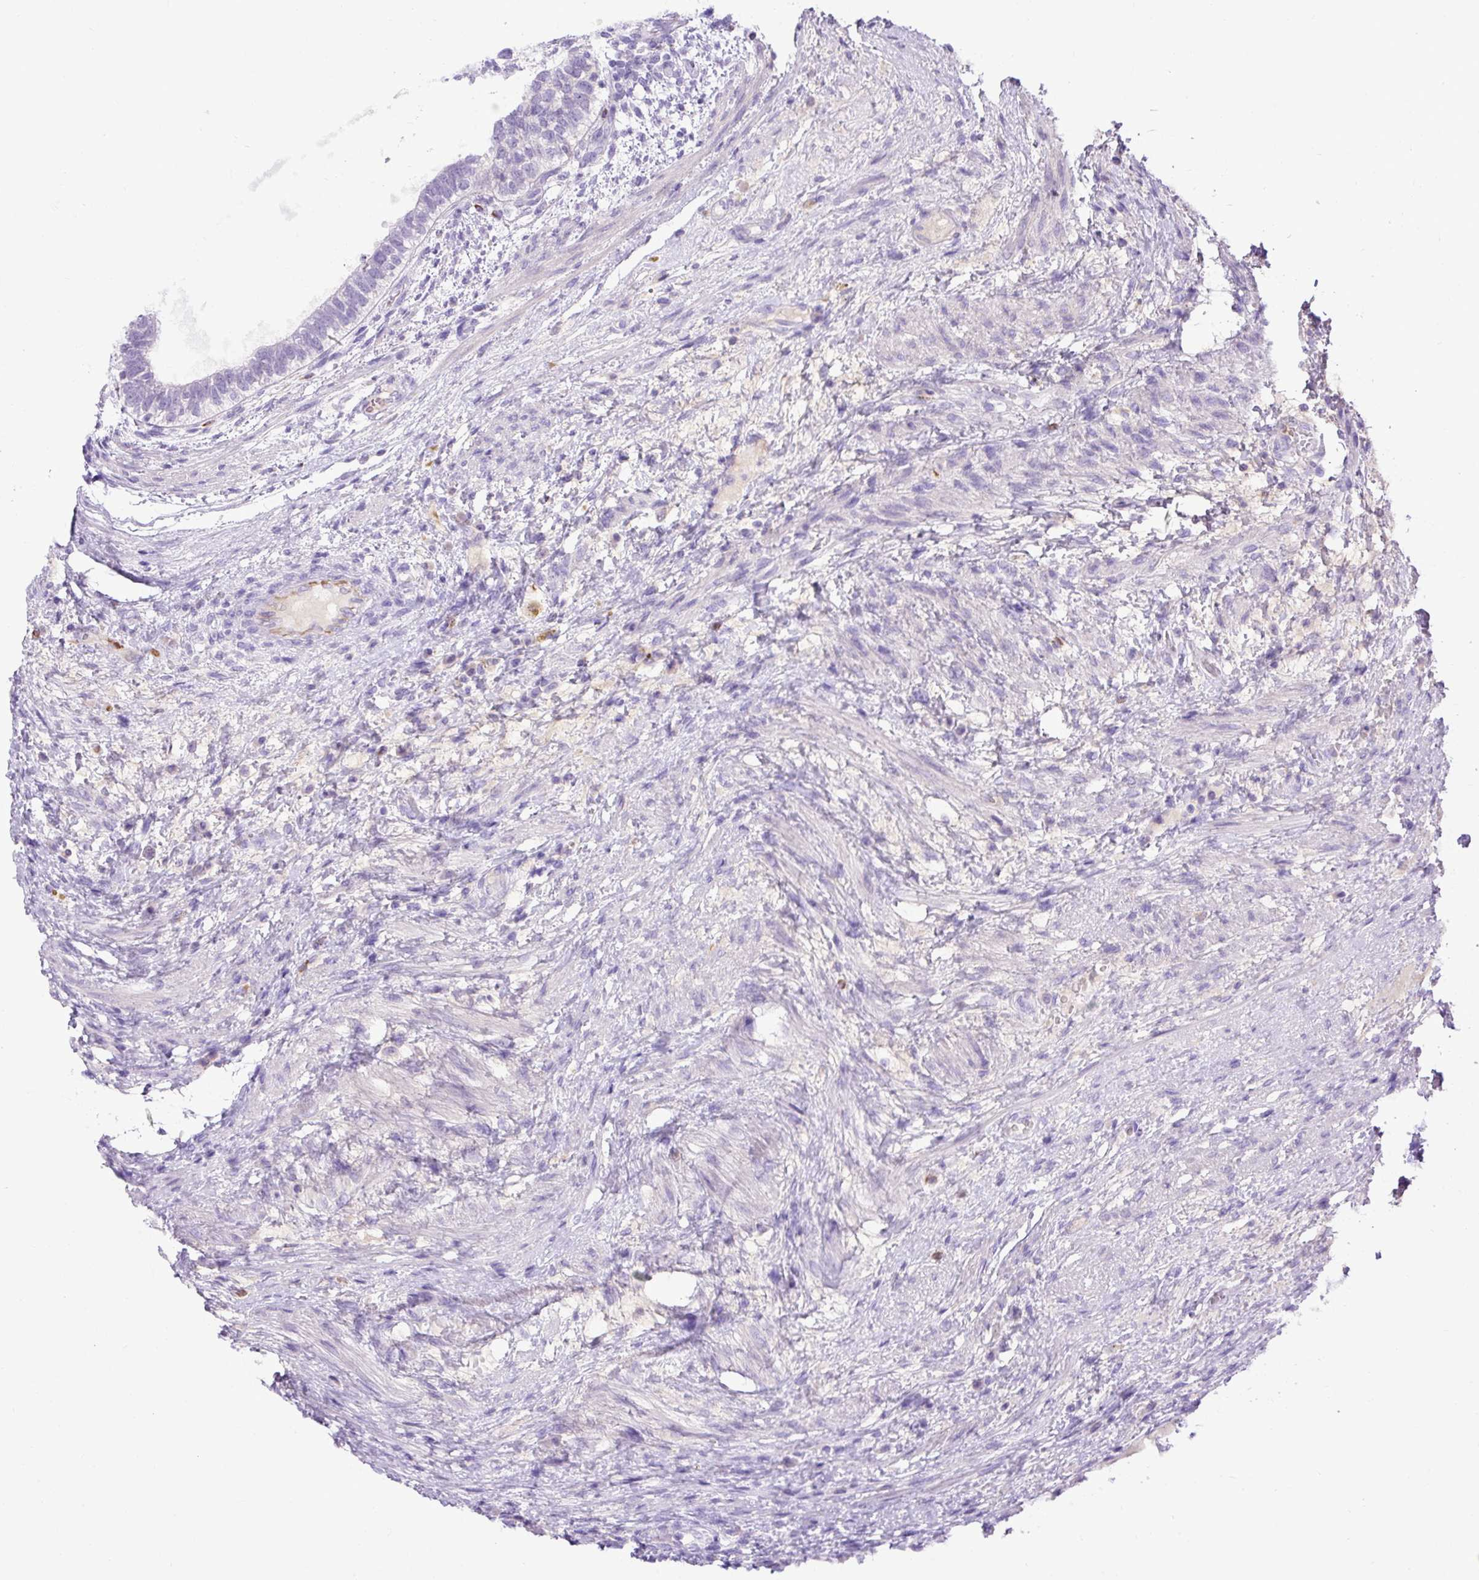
{"staining": {"intensity": "negative", "quantity": "none", "location": "none"}, "tissue": "testis cancer", "cell_type": "Tumor cells", "image_type": "cancer", "snomed": [{"axis": "morphology", "description": "Carcinoma, Embryonal, NOS"}, {"axis": "topography", "description": "Testis"}], "caption": "An IHC image of testis cancer (embryonal carcinoma) is shown. There is no staining in tumor cells of testis cancer (embryonal carcinoma). (IHC, brightfield microscopy, high magnification).", "gene": "SPTBN5", "patient": {"sex": "male", "age": 26}}